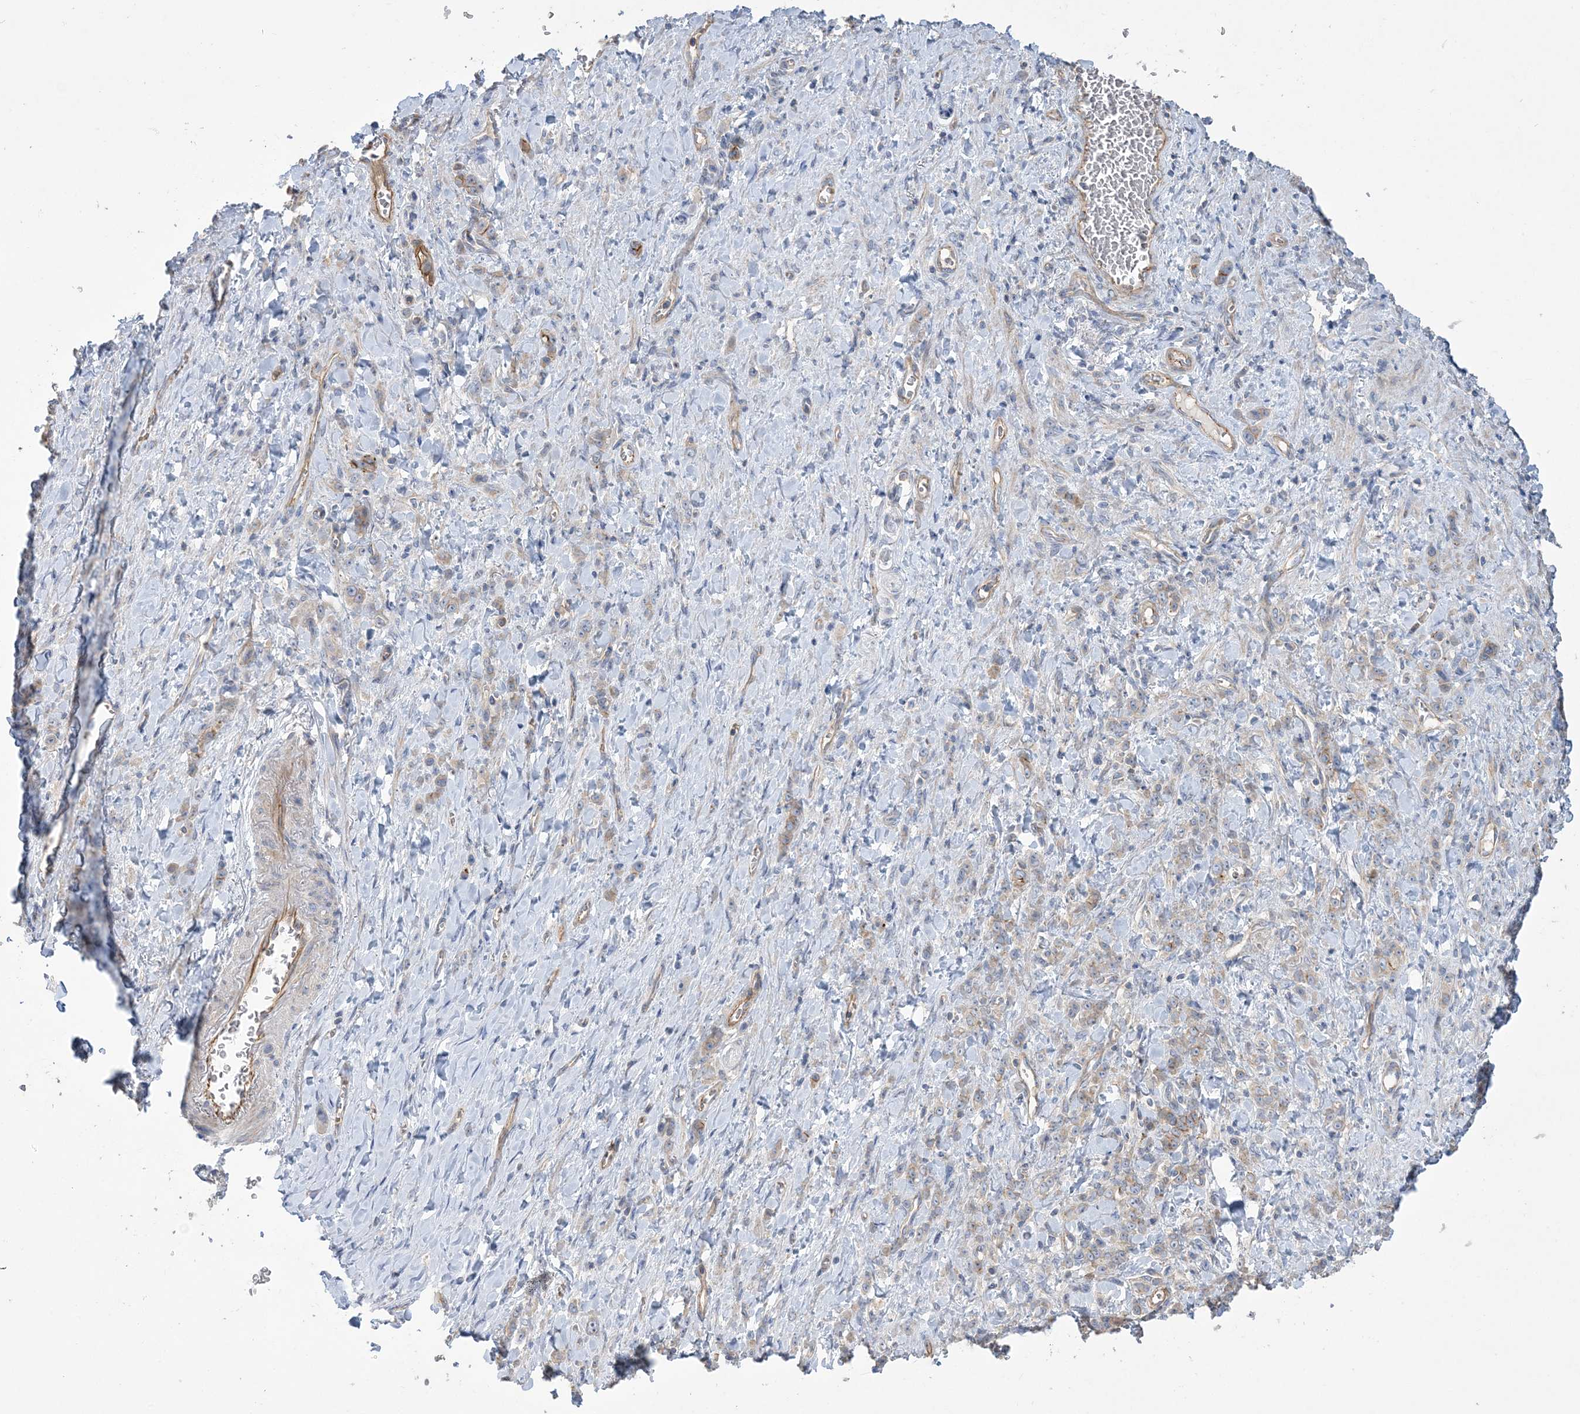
{"staining": {"intensity": "weak", "quantity": "25%-75%", "location": "cytoplasmic/membranous"}, "tissue": "stomach cancer", "cell_type": "Tumor cells", "image_type": "cancer", "snomed": [{"axis": "morphology", "description": "Normal tissue, NOS"}, {"axis": "morphology", "description": "Adenocarcinoma, NOS"}, {"axis": "topography", "description": "Stomach"}], "caption": "A low amount of weak cytoplasmic/membranous expression is identified in approximately 25%-75% of tumor cells in adenocarcinoma (stomach) tissue.", "gene": "PIGC", "patient": {"sex": "male", "age": 82}}